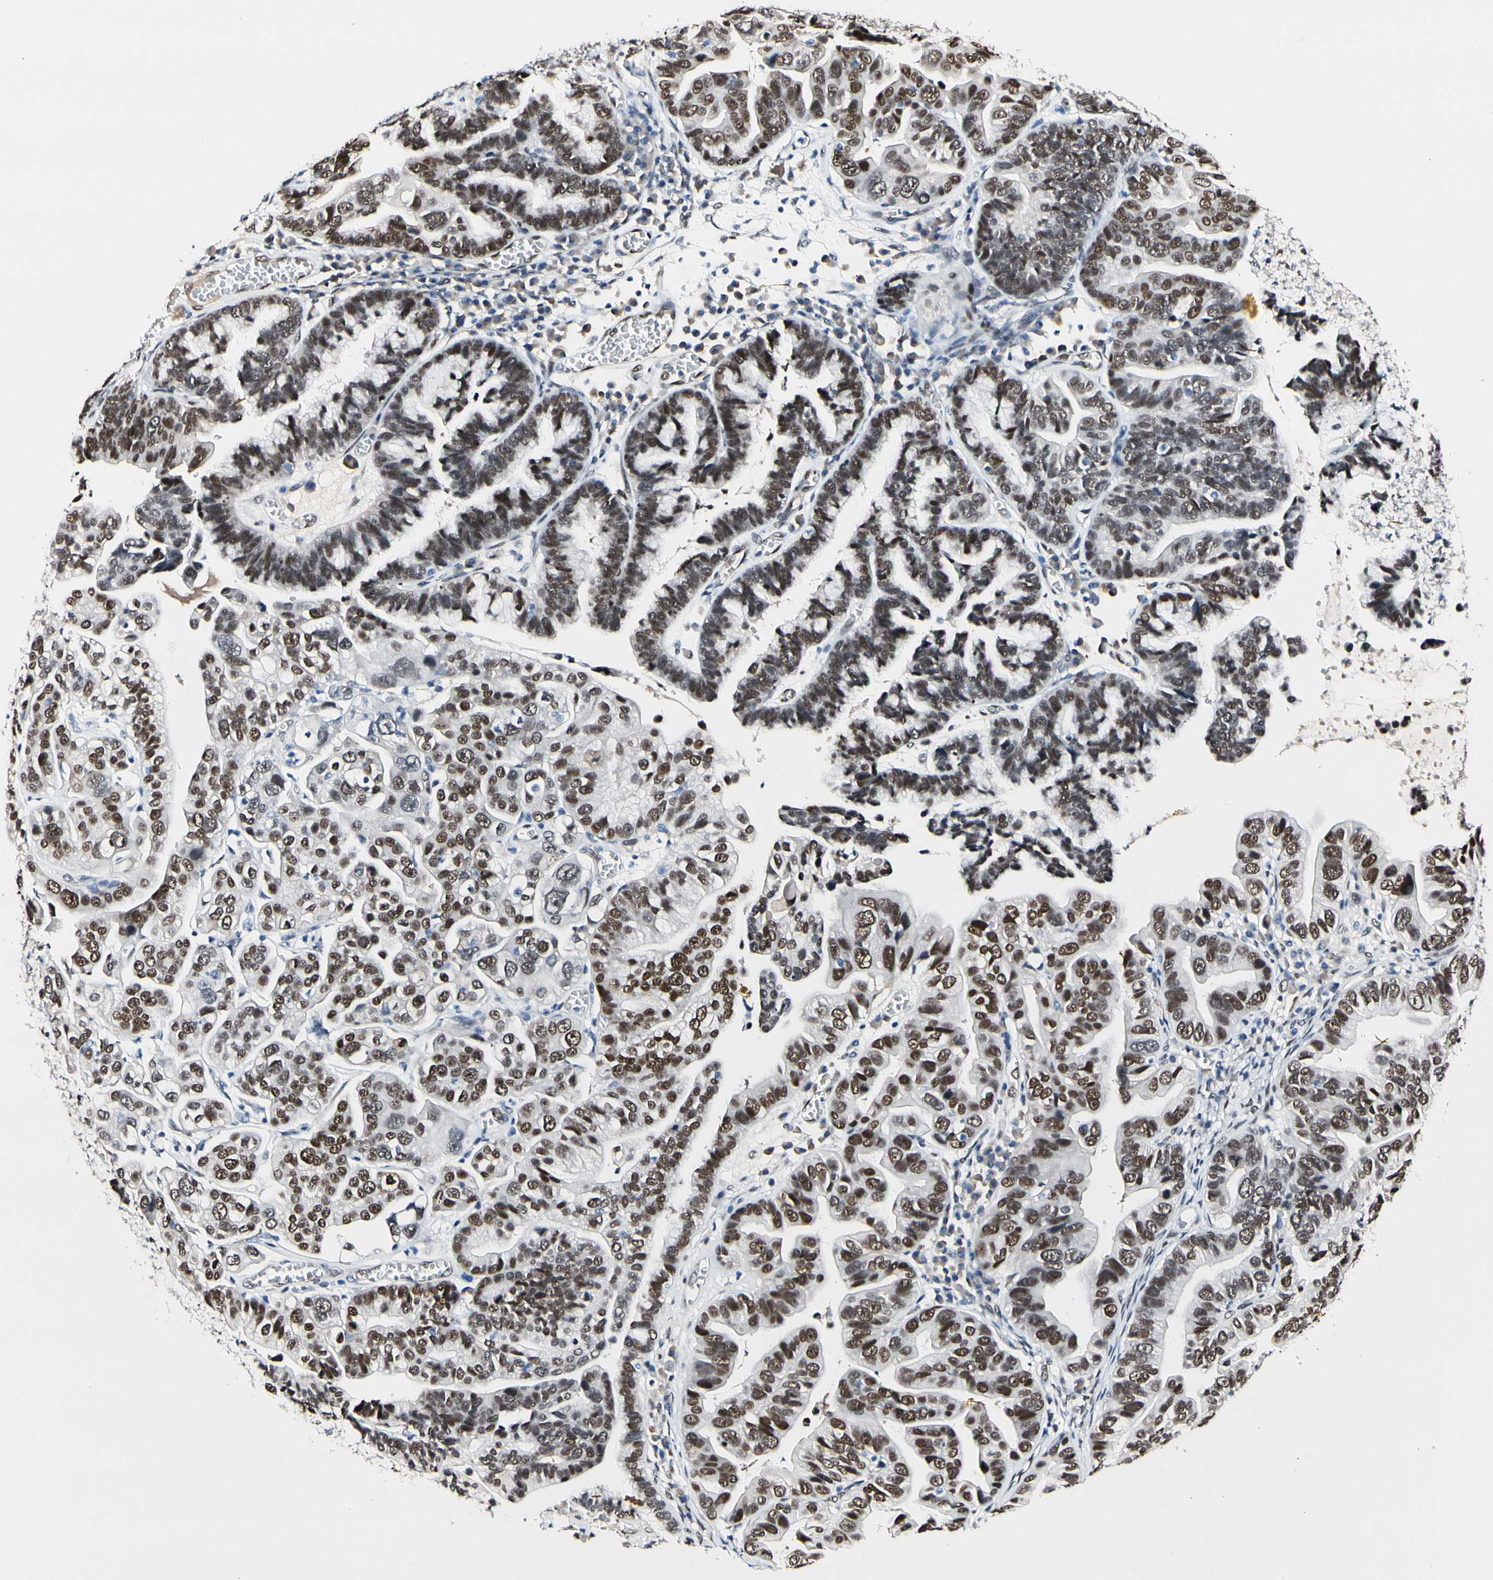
{"staining": {"intensity": "moderate", "quantity": ">75%", "location": "nuclear"}, "tissue": "ovarian cancer", "cell_type": "Tumor cells", "image_type": "cancer", "snomed": [{"axis": "morphology", "description": "Cystadenocarcinoma, serous, NOS"}, {"axis": "topography", "description": "Ovary"}], "caption": "Protein staining displays moderate nuclear positivity in about >75% of tumor cells in ovarian cancer (serous cystadenocarcinoma).", "gene": "NFIA", "patient": {"sex": "female", "age": 56}}